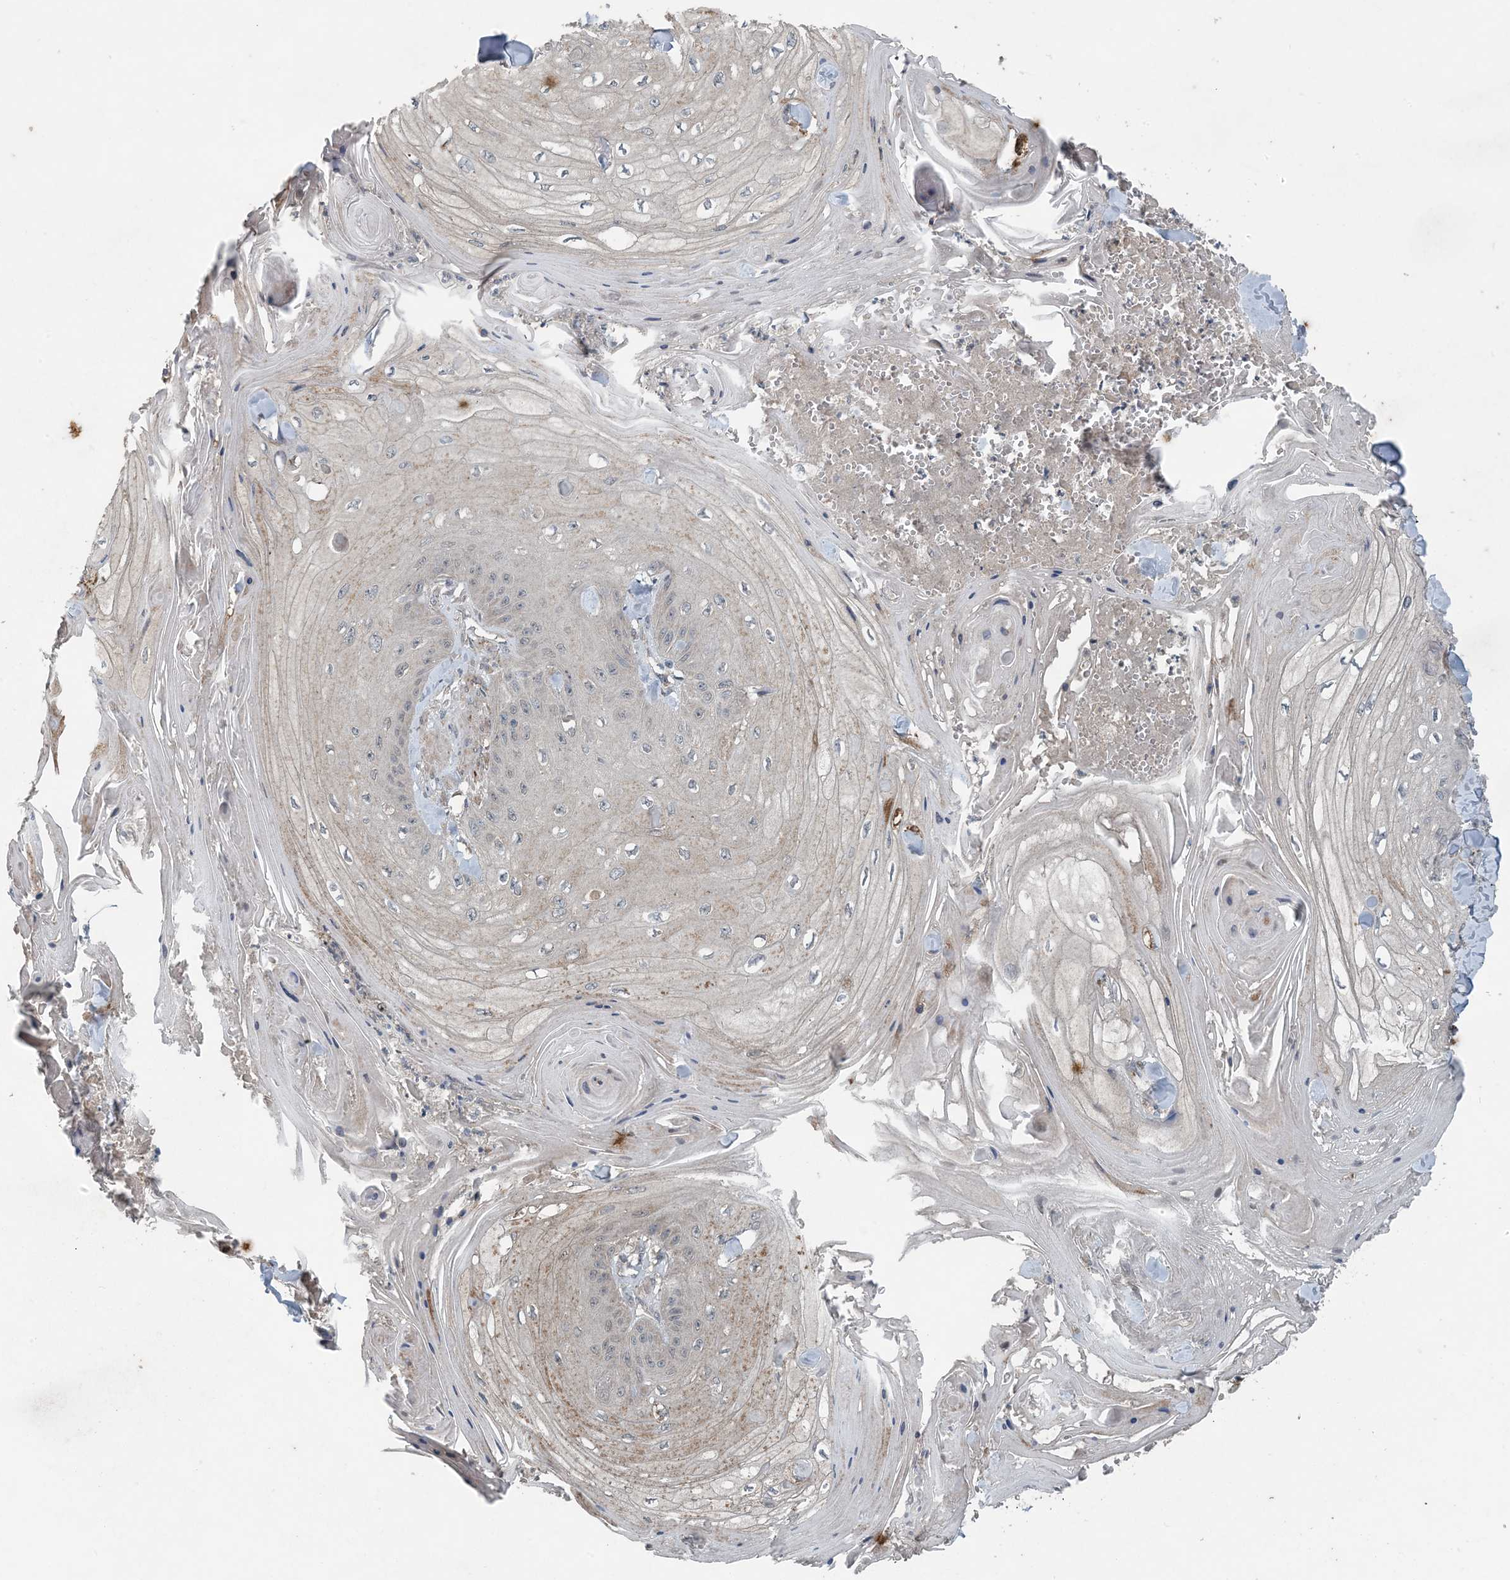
{"staining": {"intensity": "negative", "quantity": "none", "location": "none"}, "tissue": "skin cancer", "cell_type": "Tumor cells", "image_type": "cancer", "snomed": [{"axis": "morphology", "description": "Squamous cell carcinoma, NOS"}, {"axis": "topography", "description": "Skin"}], "caption": "Immunohistochemistry (IHC) of human skin squamous cell carcinoma exhibits no expression in tumor cells.", "gene": "MYO9B", "patient": {"sex": "male", "age": 74}}